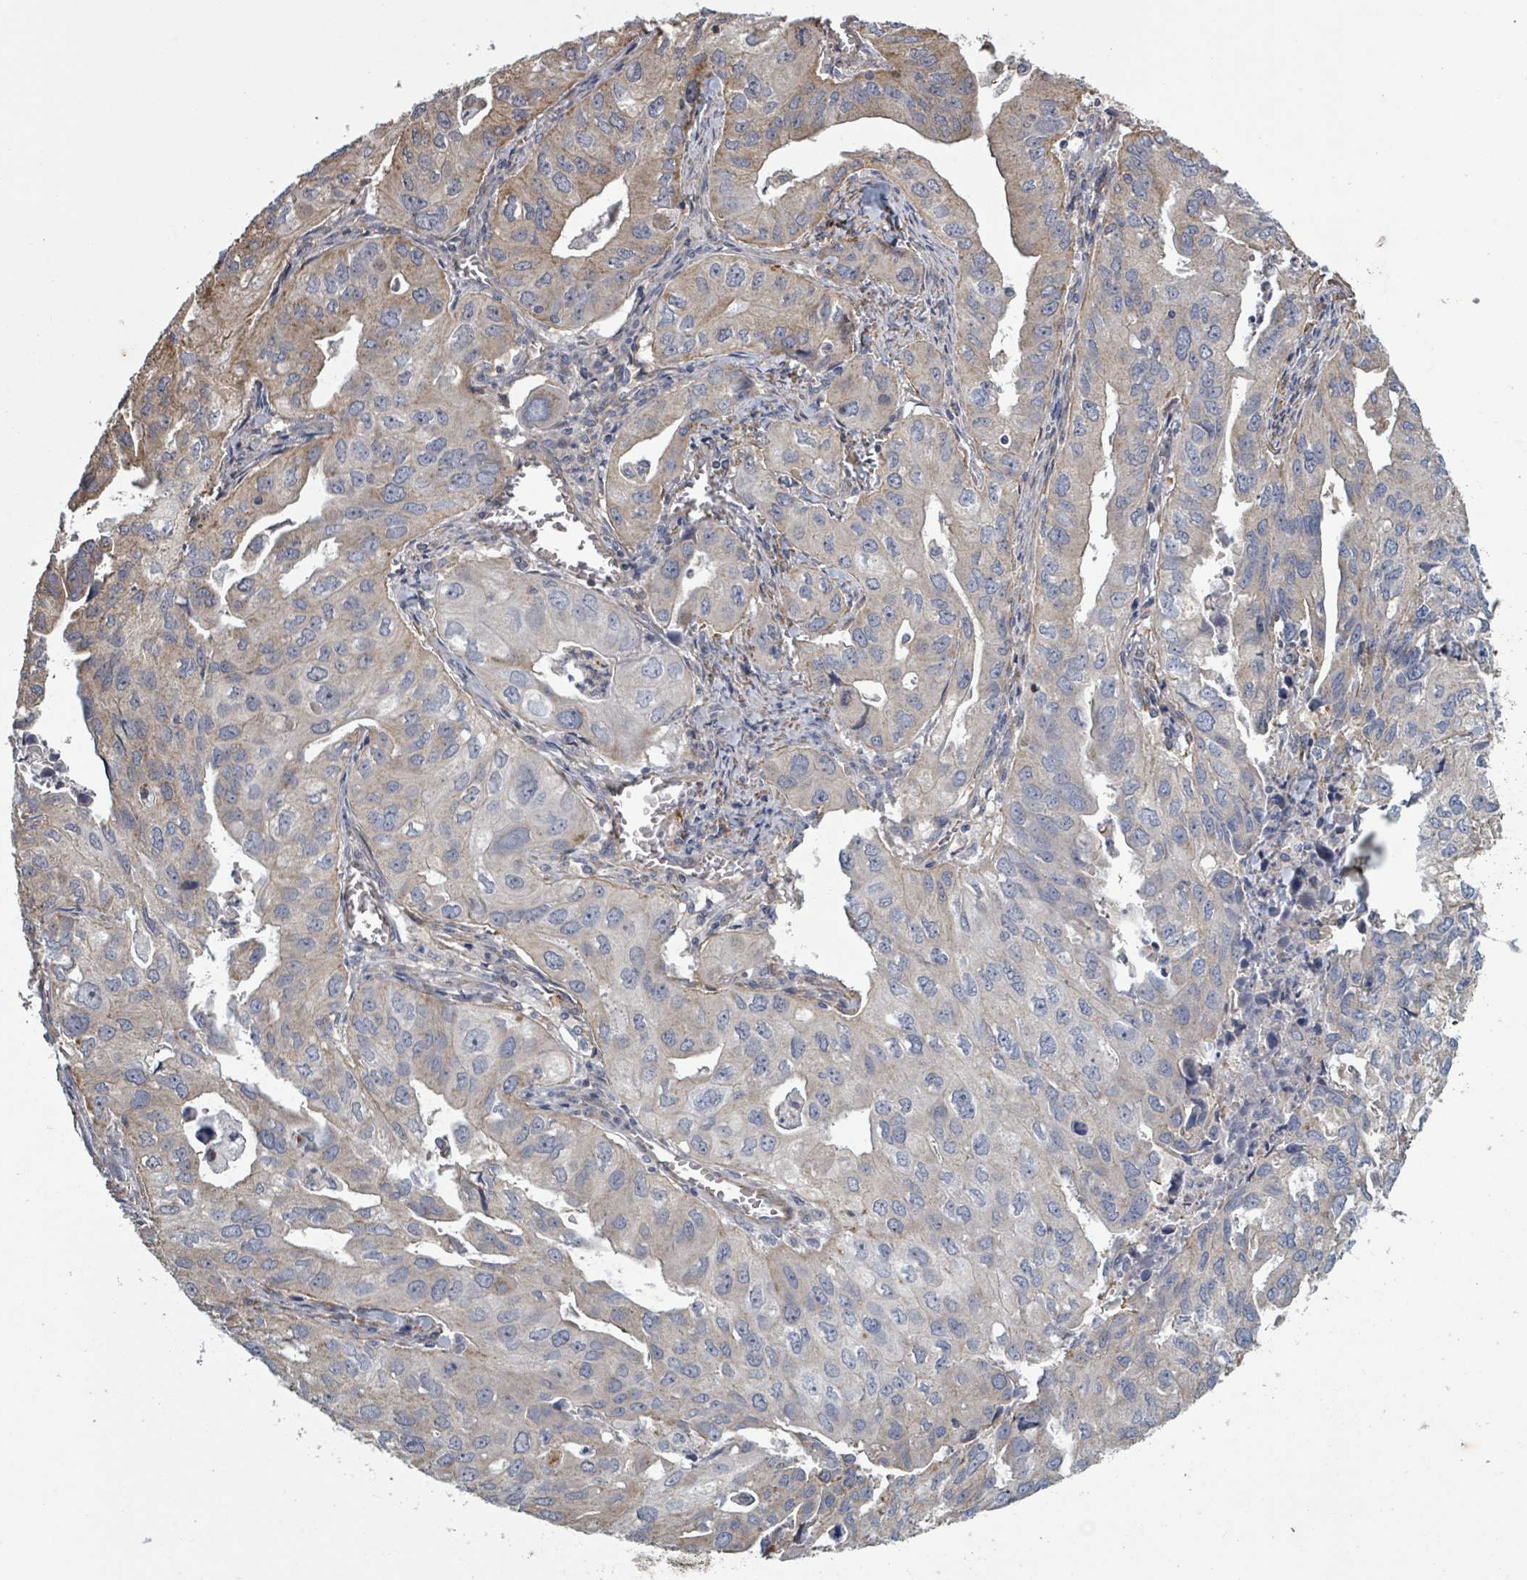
{"staining": {"intensity": "weak", "quantity": "<25%", "location": "cytoplasmic/membranous"}, "tissue": "lung cancer", "cell_type": "Tumor cells", "image_type": "cancer", "snomed": [{"axis": "morphology", "description": "Adenocarcinoma, NOS"}, {"axis": "topography", "description": "Lung"}], "caption": "Tumor cells are negative for brown protein staining in lung adenocarcinoma.", "gene": "ADCK1", "patient": {"sex": "male", "age": 48}}